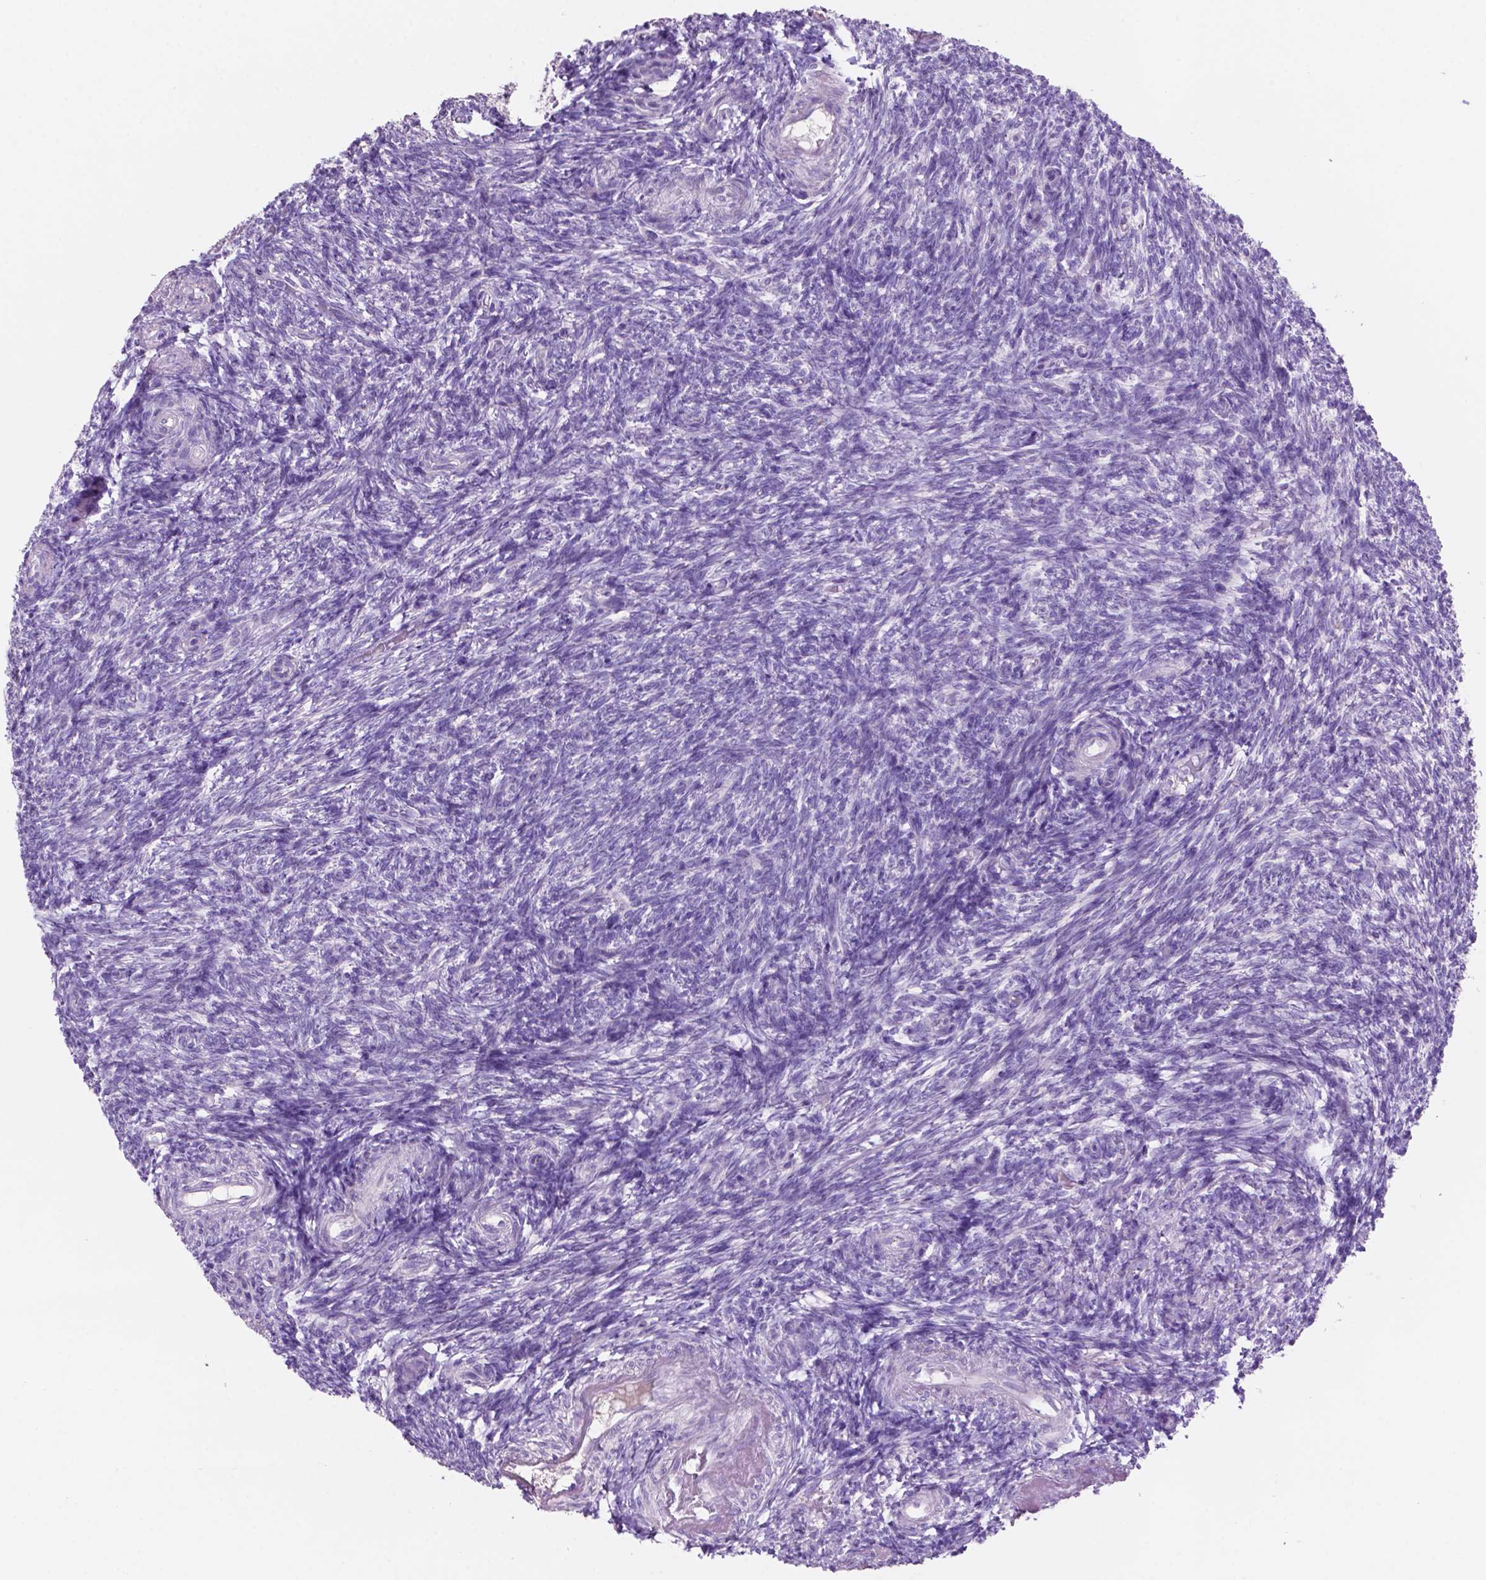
{"staining": {"intensity": "negative", "quantity": "none", "location": "none"}, "tissue": "ovary", "cell_type": "Ovarian stroma cells", "image_type": "normal", "snomed": [{"axis": "morphology", "description": "Normal tissue, NOS"}, {"axis": "topography", "description": "Ovary"}], "caption": "Immunohistochemistry histopathology image of benign human ovary stained for a protein (brown), which shows no expression in ovarian stroma cells.", "gene": "CLDN17", "patient": {"sex": "female", "age": 39}}